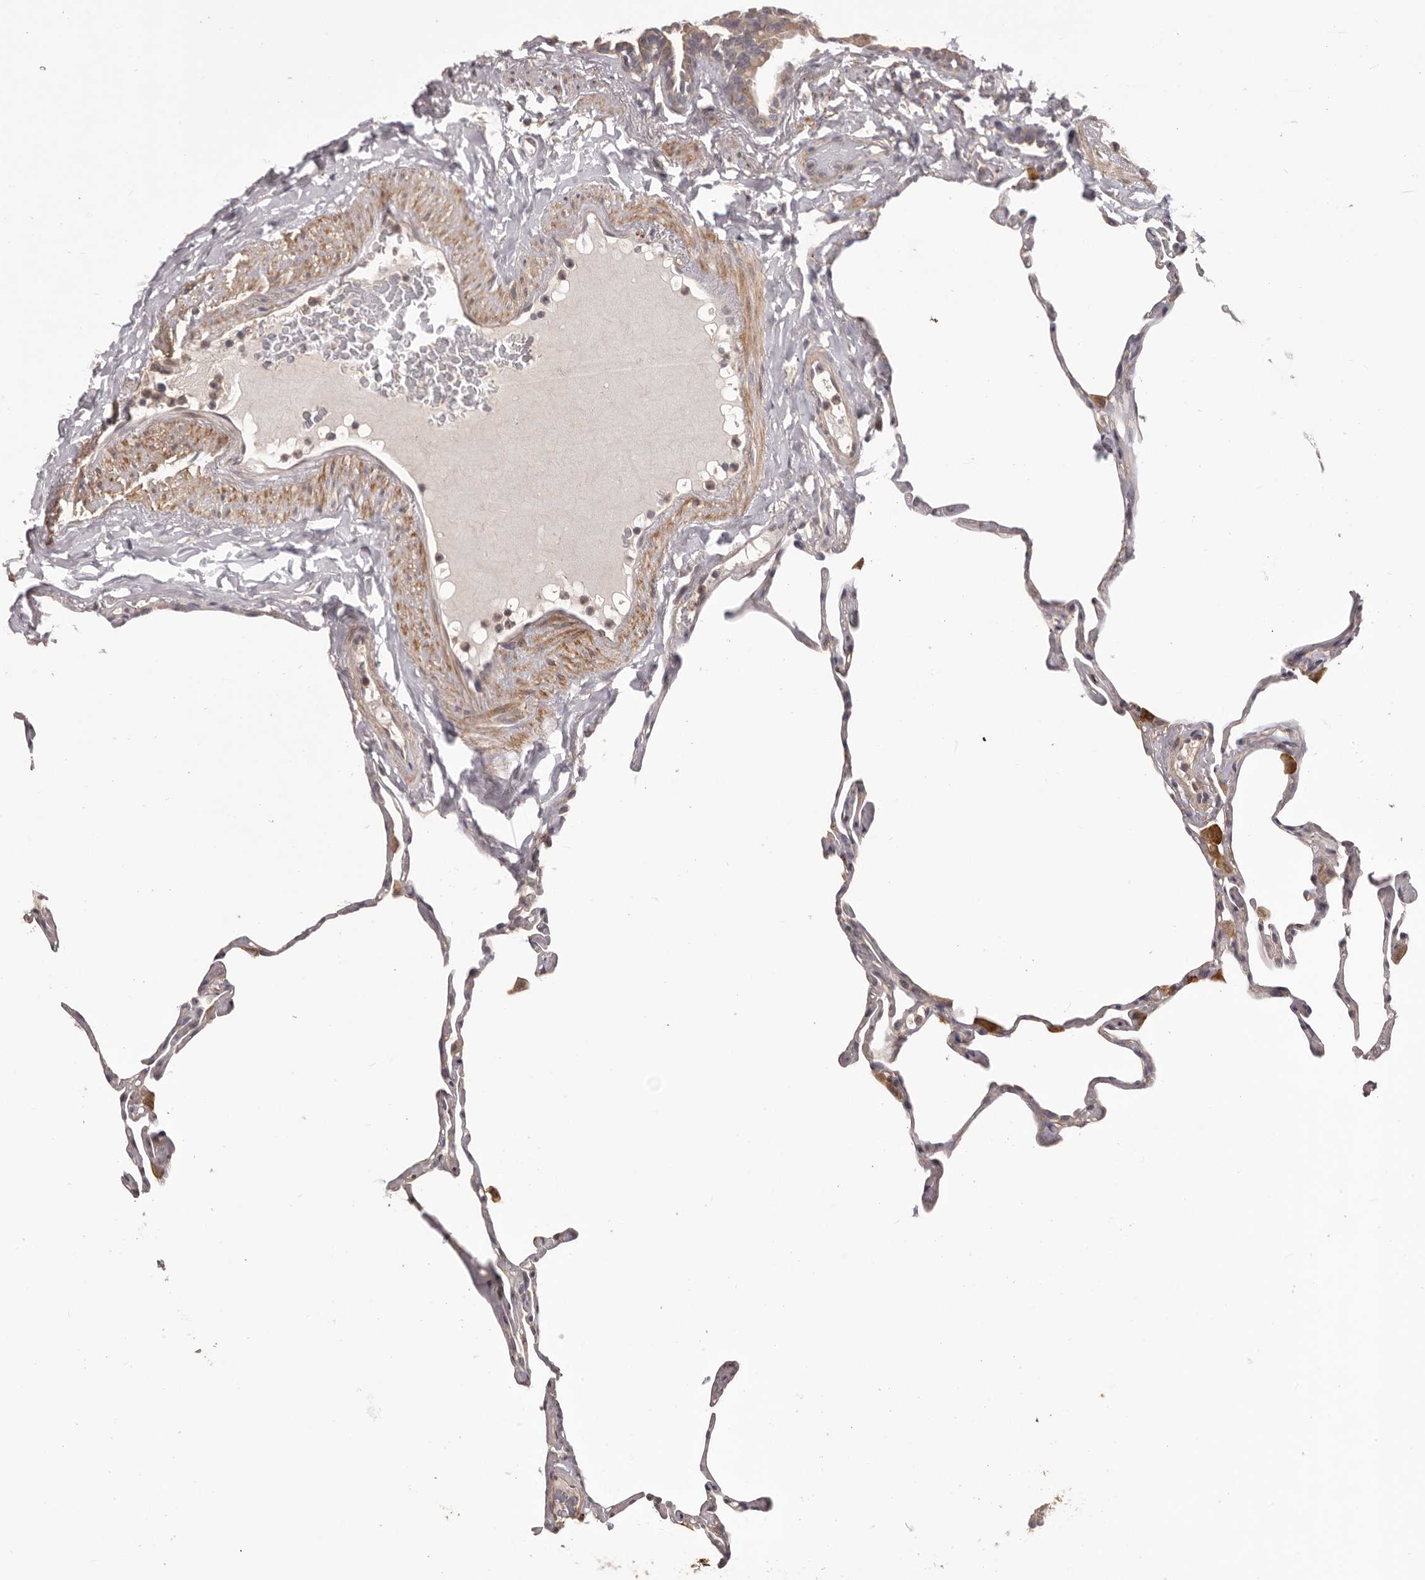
{"staining": {"intensity": "negative", "quantity": "none", "location": "none"}, "tissue": "lung", "cell_type": "Alveolar cells", "image_type": "normal", "snomed": [{"axis": "morphology", "description": "Normal tissue, NOS"}, {"axis": "topography", "description": "Lung"}], "caption": "Lung stained for a protein using immunohistochemistry (IHC) reveals no positivity alveolar cells.", "gene": "HRH1", "patient": {"sex": "male", "age": 65}}